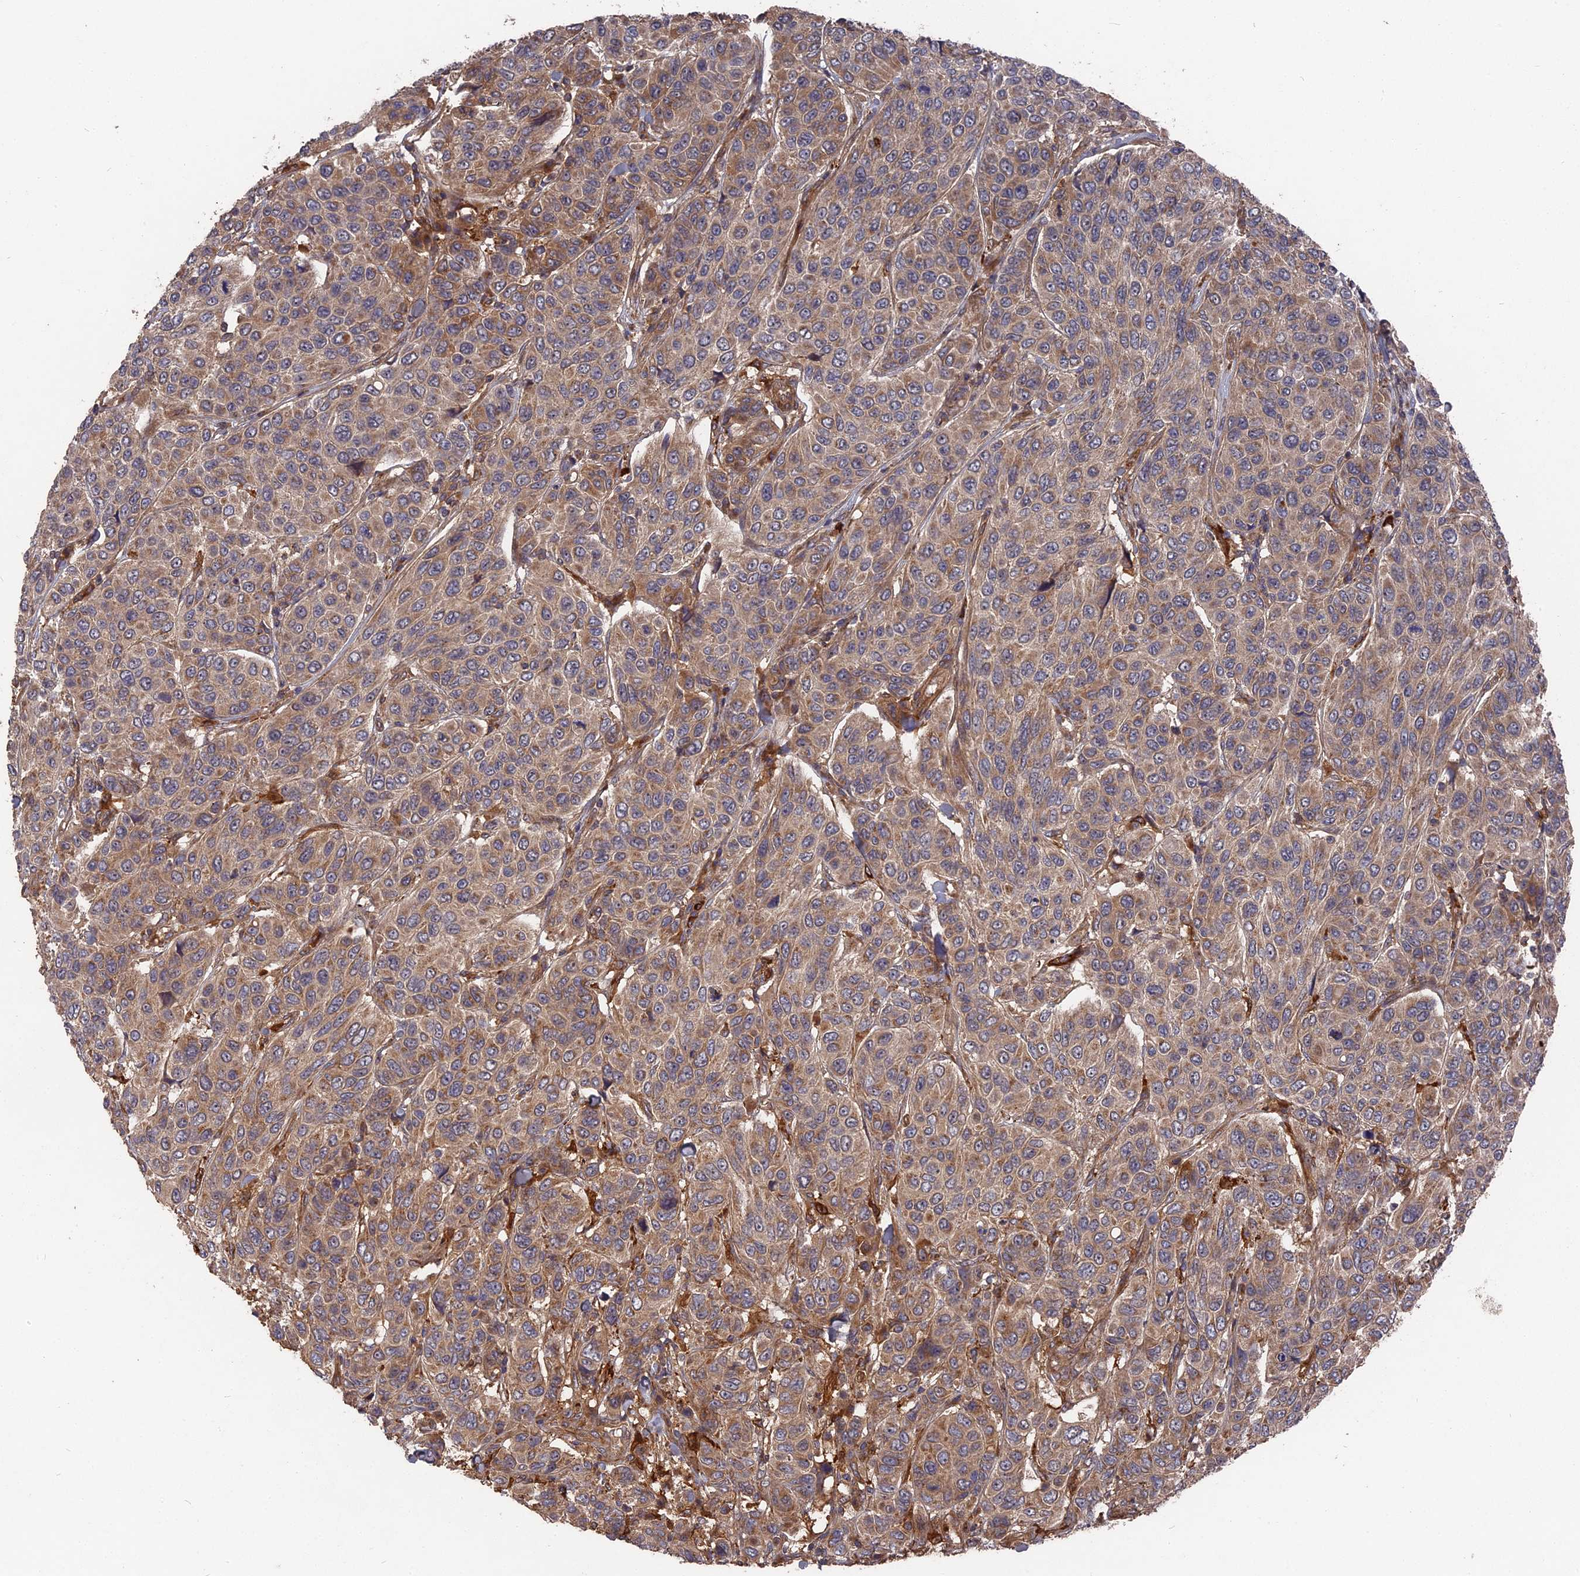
{"staining": {"intensity": "weak", "quantity": ">75%", "location": "cytoplasmic/membranous"}, "tissue": "breast cancer", "cell_type": "Tumor cells", "image_type": "cancer", "snomed": [{"axis": "morphology", "description": "Duct carcinoma"}, {"axis": "topography", "description": "Breast"}], "caption": "Tumor cells reveal low levels of weak cytoplasmic/membranous staining in about >75% of cells in breast intraductal carcinoma.", "gene": "DEF8", "patient": {"sex": "female", "age": 55}}